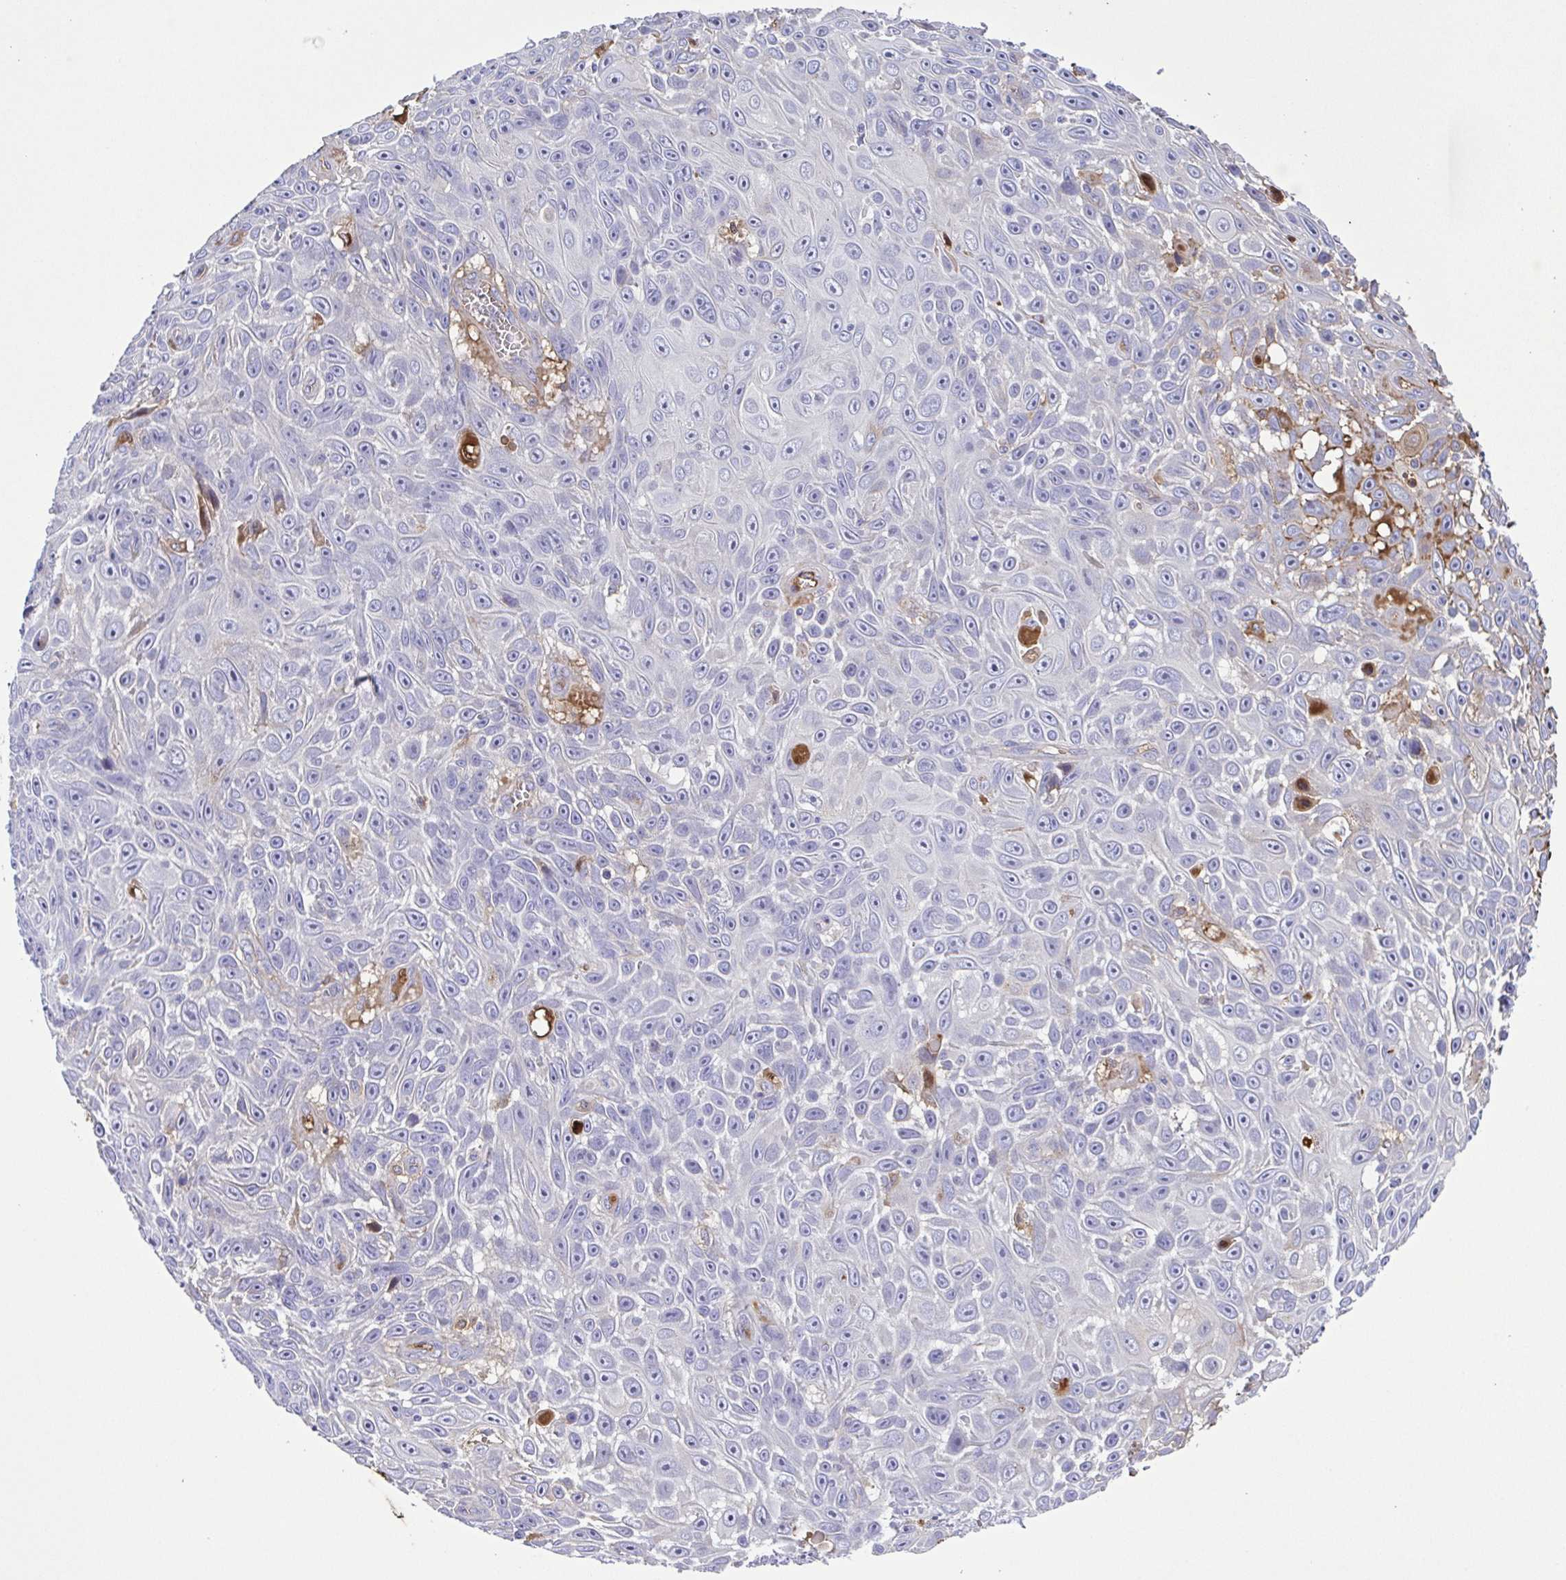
{"staining": {"intensity": "negative", "quantity": "none", "location": "none"}, "tissue": "skin cancer", "cell_type": "Tumor cells", "image_type": "cancer", "snomed": [{"axis": "morphology", "description": "Squamous cell carcinoma, NOS"}, {"axis": "topography", "description": "Skin"}], "caption": "Immunohistochemistry (IHC) photomicrograph of skin squamous cell carcinoma stained for a protein (brown), which displays no positivity in tumor cells. Brightfield microscopy of IHC stained with DAB (brown) and hematoxylin (blue), captured at high magnification.", "gene": "IGFL1", "patient": {"sex": "male", "age": 82}}